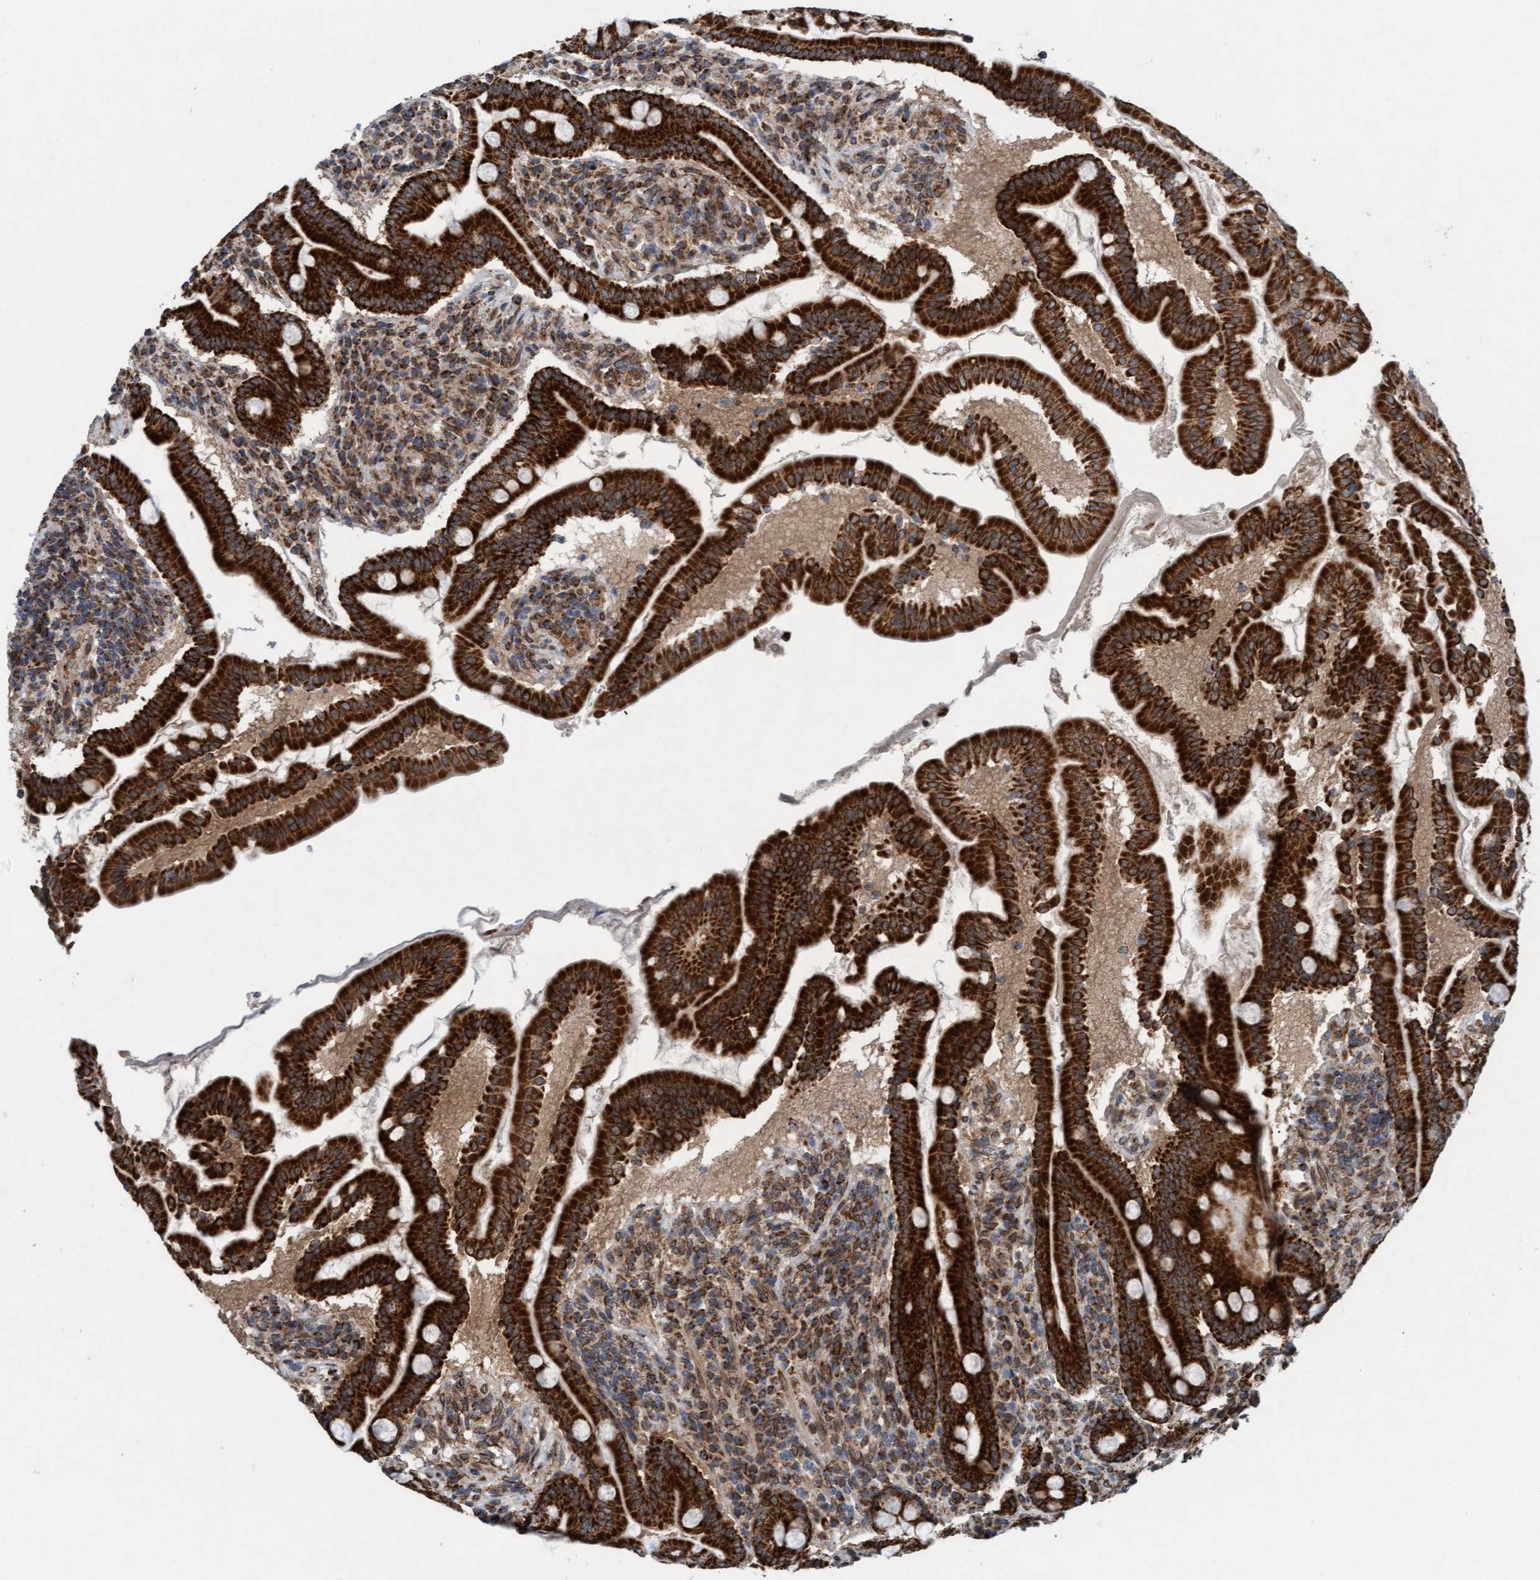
{"staining": {"intensity": "strong", "quantity": ">75%", "location": "cytoplasmic/membranous"}, "tissue": "duodenum", "cell_type": "Glandular cells", "image_type": "normal", "snomed": [{"axis": "morphology", "description": "Normal tissue, NOS"}, {"axis": "topography", "description": "Duodenum"}], "caption": "Strong cytoplasmic/membranous protein positivity is seen in about >75% of glandular cells in duodenum.", "gene": "MRPS23", "patient": {"sex": "male", "age": 50}}